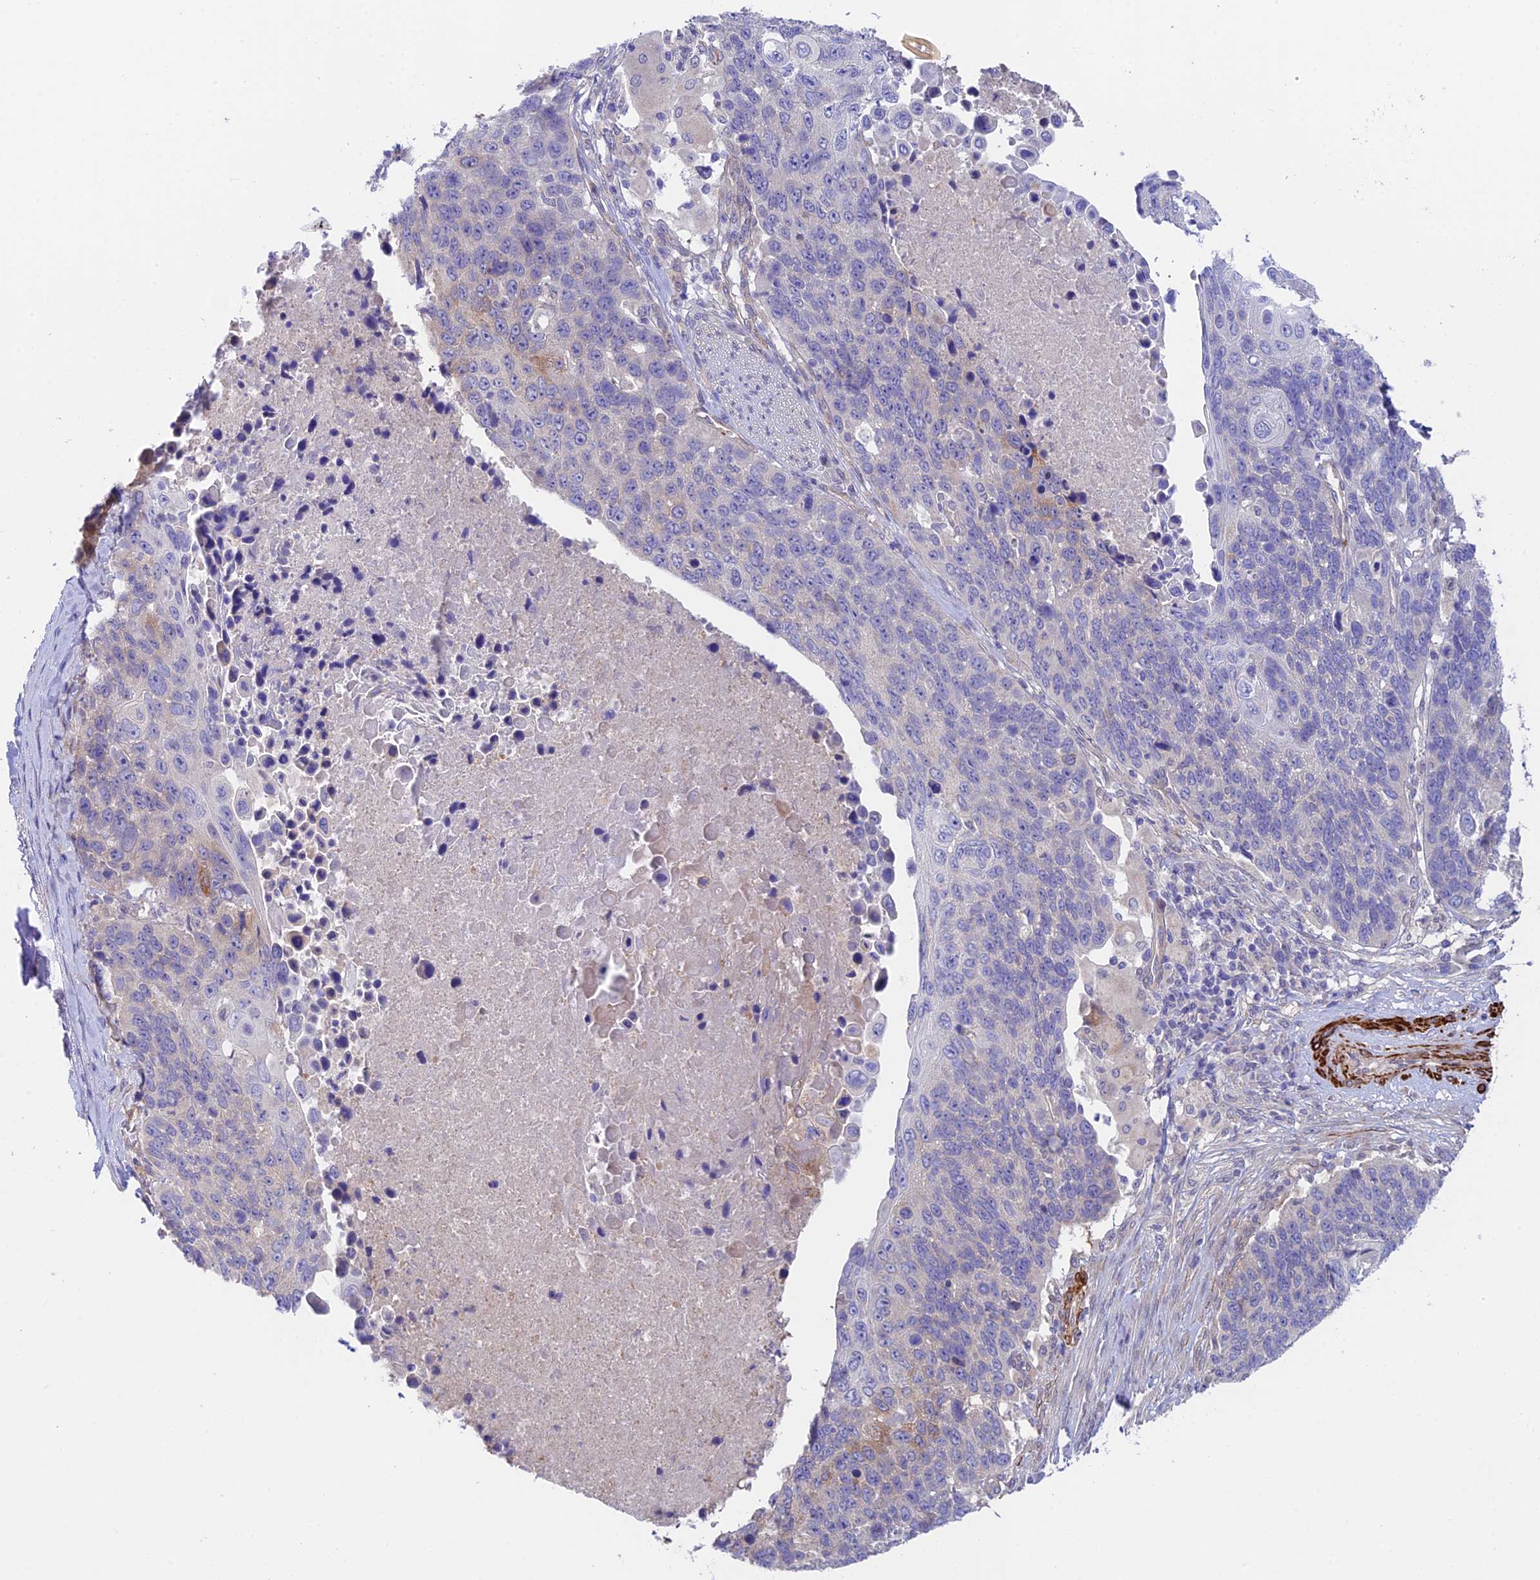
{"staining": {"intensity": "negative", "quantity": "none", "location": "none"}, "tissue": "lung cancer", "cell_type": "Tumor cells", "image_type": "cancer", "snomed": [{"axis": "morphology", "description": "Normal tissue, NOS"}, {"axis": "morphology", "description": "Squamous cell carcinoma, NOS"}, {"axis": "topography", "description": "Lymph node"}, {"axis": "topography", "description": "Lung"}], "caption": "Histopathology image shows no protein positivity in tumor cells of lung cancer tissue.", "gene": "ANKRD50", "patient": {"sex": "male", "age": 66}}